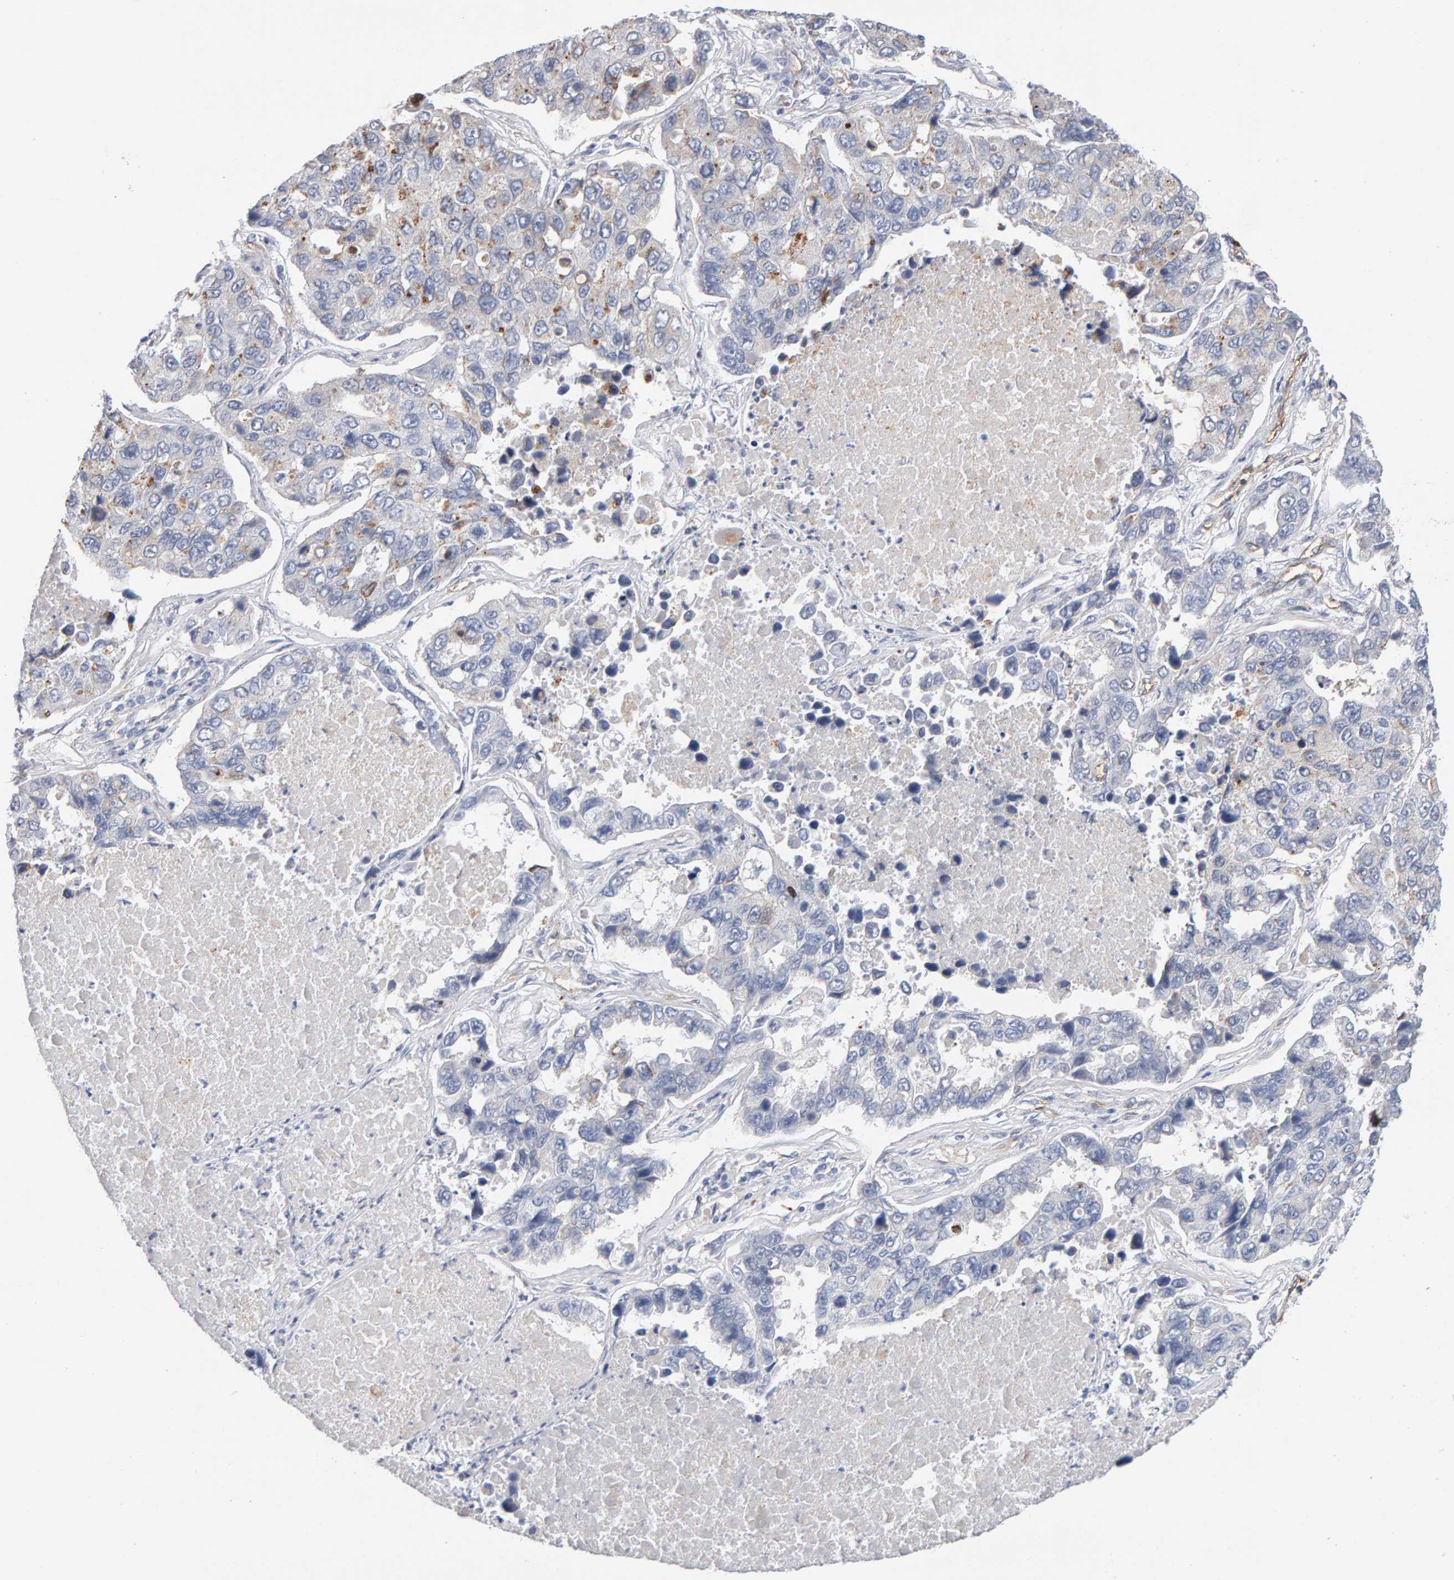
{"staining": {"intensity": "negative", "quantity": "none", "location": "none"}, "tissue": "lung cancer", "cell_type": "Tumor cells", "image_type": "cancer", "snomed": [{"axis": "morphology", "description": "Adenocarcinoma, NOS"}, {"axis": "topography", "description": "Lung"}], "caption": "Immunohistochemical staining of human lung cancer (adenocarcinoma) demonstrates no significant expression in tumor cells.", "gene": "METRNL", "patient": {"sex": "male", "age": 64}}